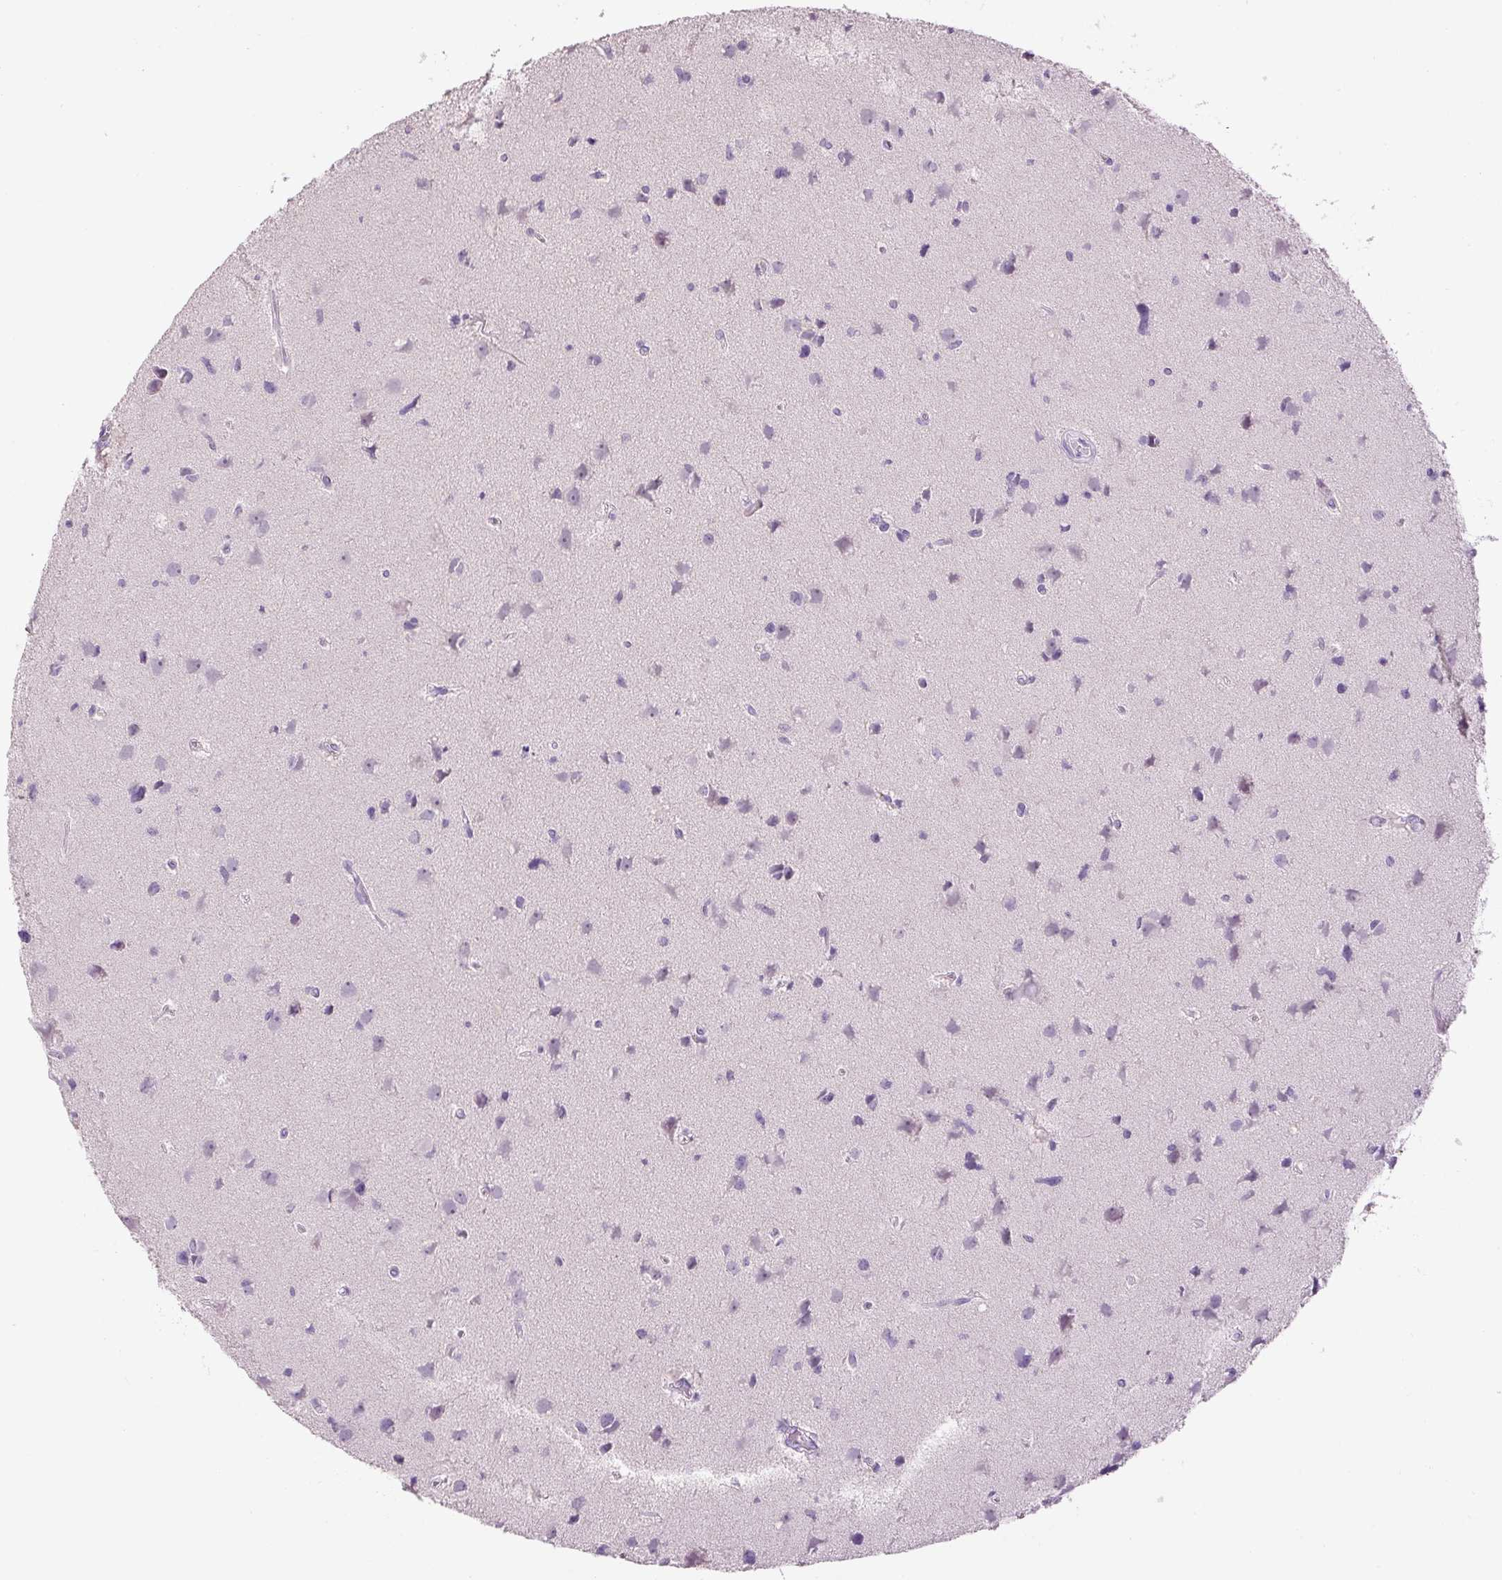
{"staining": {"intensity": "negative", "quantity": "none", "location": "none"}, "tissue": "glioma", "cell_type": "Tumor cells", "image_type": "cancer", "snomed": [{"axis": "morphology", "description": "Glioma, malignant, High grade"}, {"axis": "topography", "description": "Brain"}], "caption": "Immunohistochemistry micrograph of neoplastic tissue: human glioma stained with DAB (3,3'-diaminobenzidine) reveals no significant protein expression in tumor cells.", "gene": "FBN1", "patient": {"sex": "male", "age": 23}}